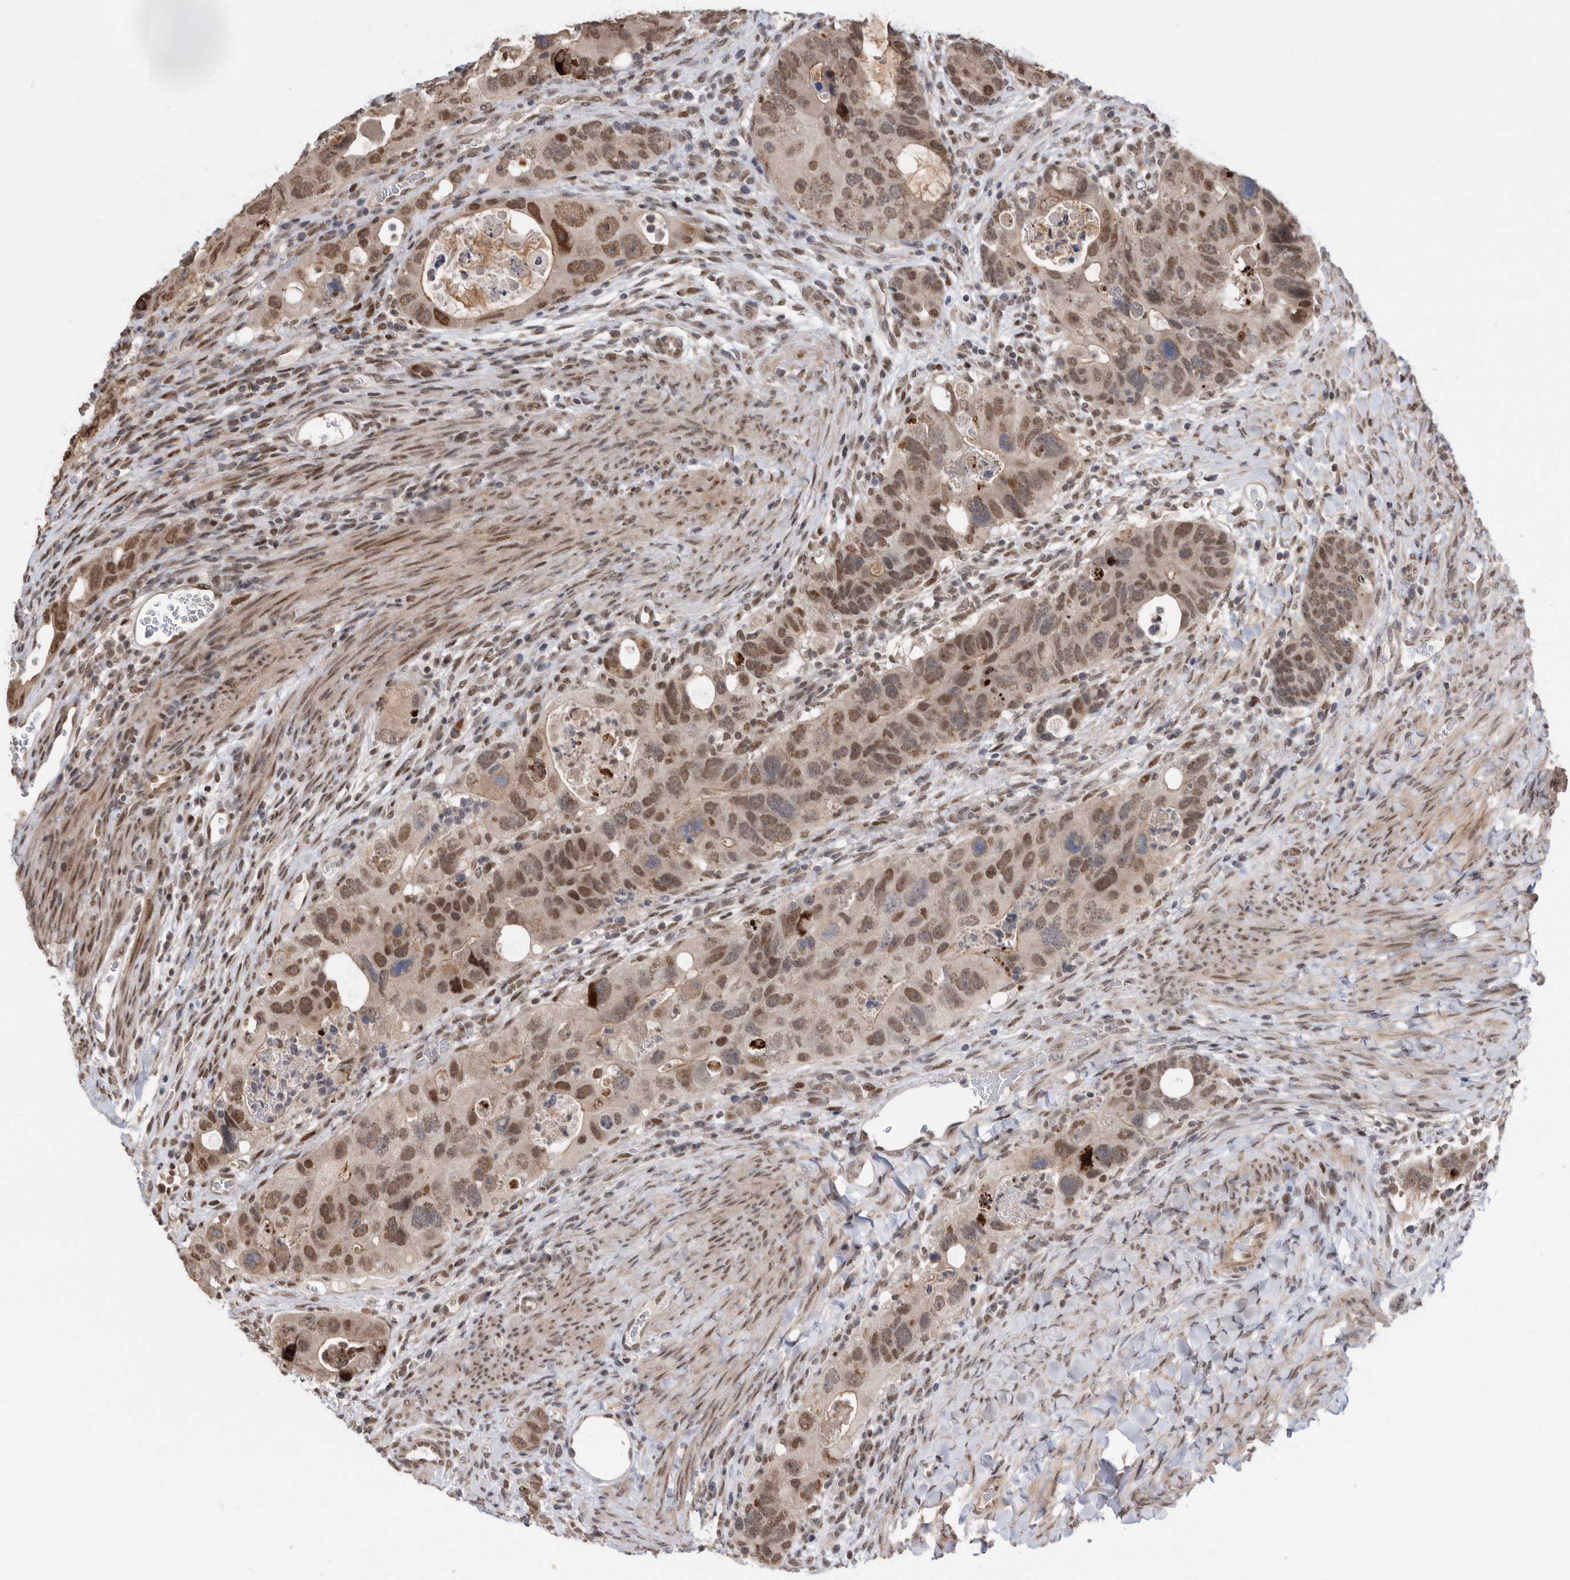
{"staining": {"intensity": "moderate", "quantity": ">75%", "location": "nuclear"}, "tissue": "colorectal cancer", "cell_type": "Tumor cells", "image_type": "cancer", "snomed": [{"axis": "morphology", "description": "Adenocarcinoma, NOS"}, {"axis": "topography", "description": "Rectum"}], "caption": "Human adenocarcinoma (colorectal) stained with a protein marker demonstrates moderate staining in tumor cells.", "gene": "TDRD3", "patient": {"sex": "male", "age": 59}}